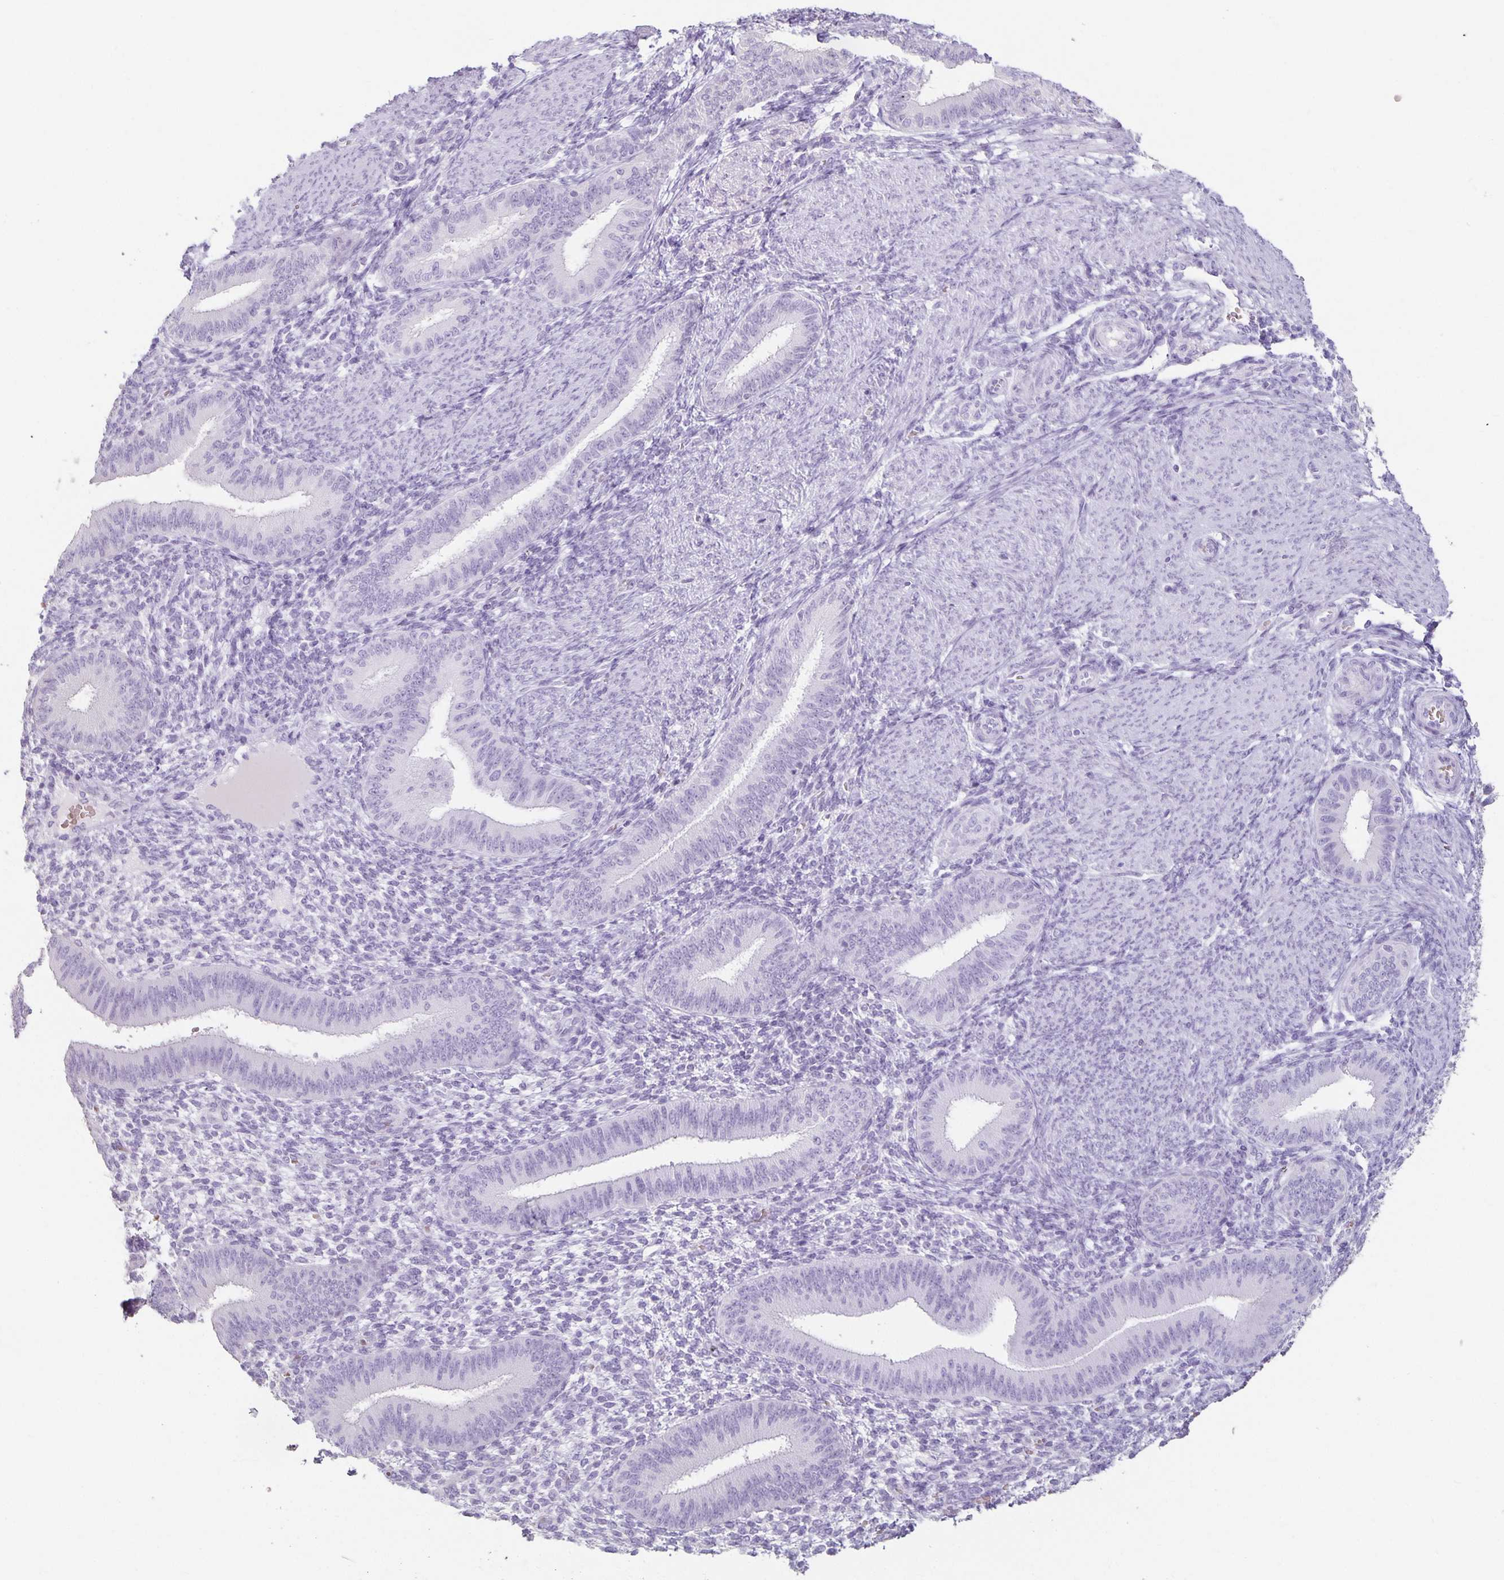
{"staining": {"intensity": "negative", "quantity": "none", "location": "none"}, "tissue": "endometrium", "cell_type": "Cells in endometrial stroma", "image_type": "normal", "snomed": [{"axis": "morphology", "description": "Normal tissue, NOS"}, {"axis": "topography", "description": "Endometrium"}], "caption": "High magnification brightfield microscopy of benign endometrium stained with DAB (brown) and counterstained with hematoxylin (blue): cells in endometrial stroma show no significant expression.", "gene": "CST6", "patient": {"sex": "female", "age": 39}}